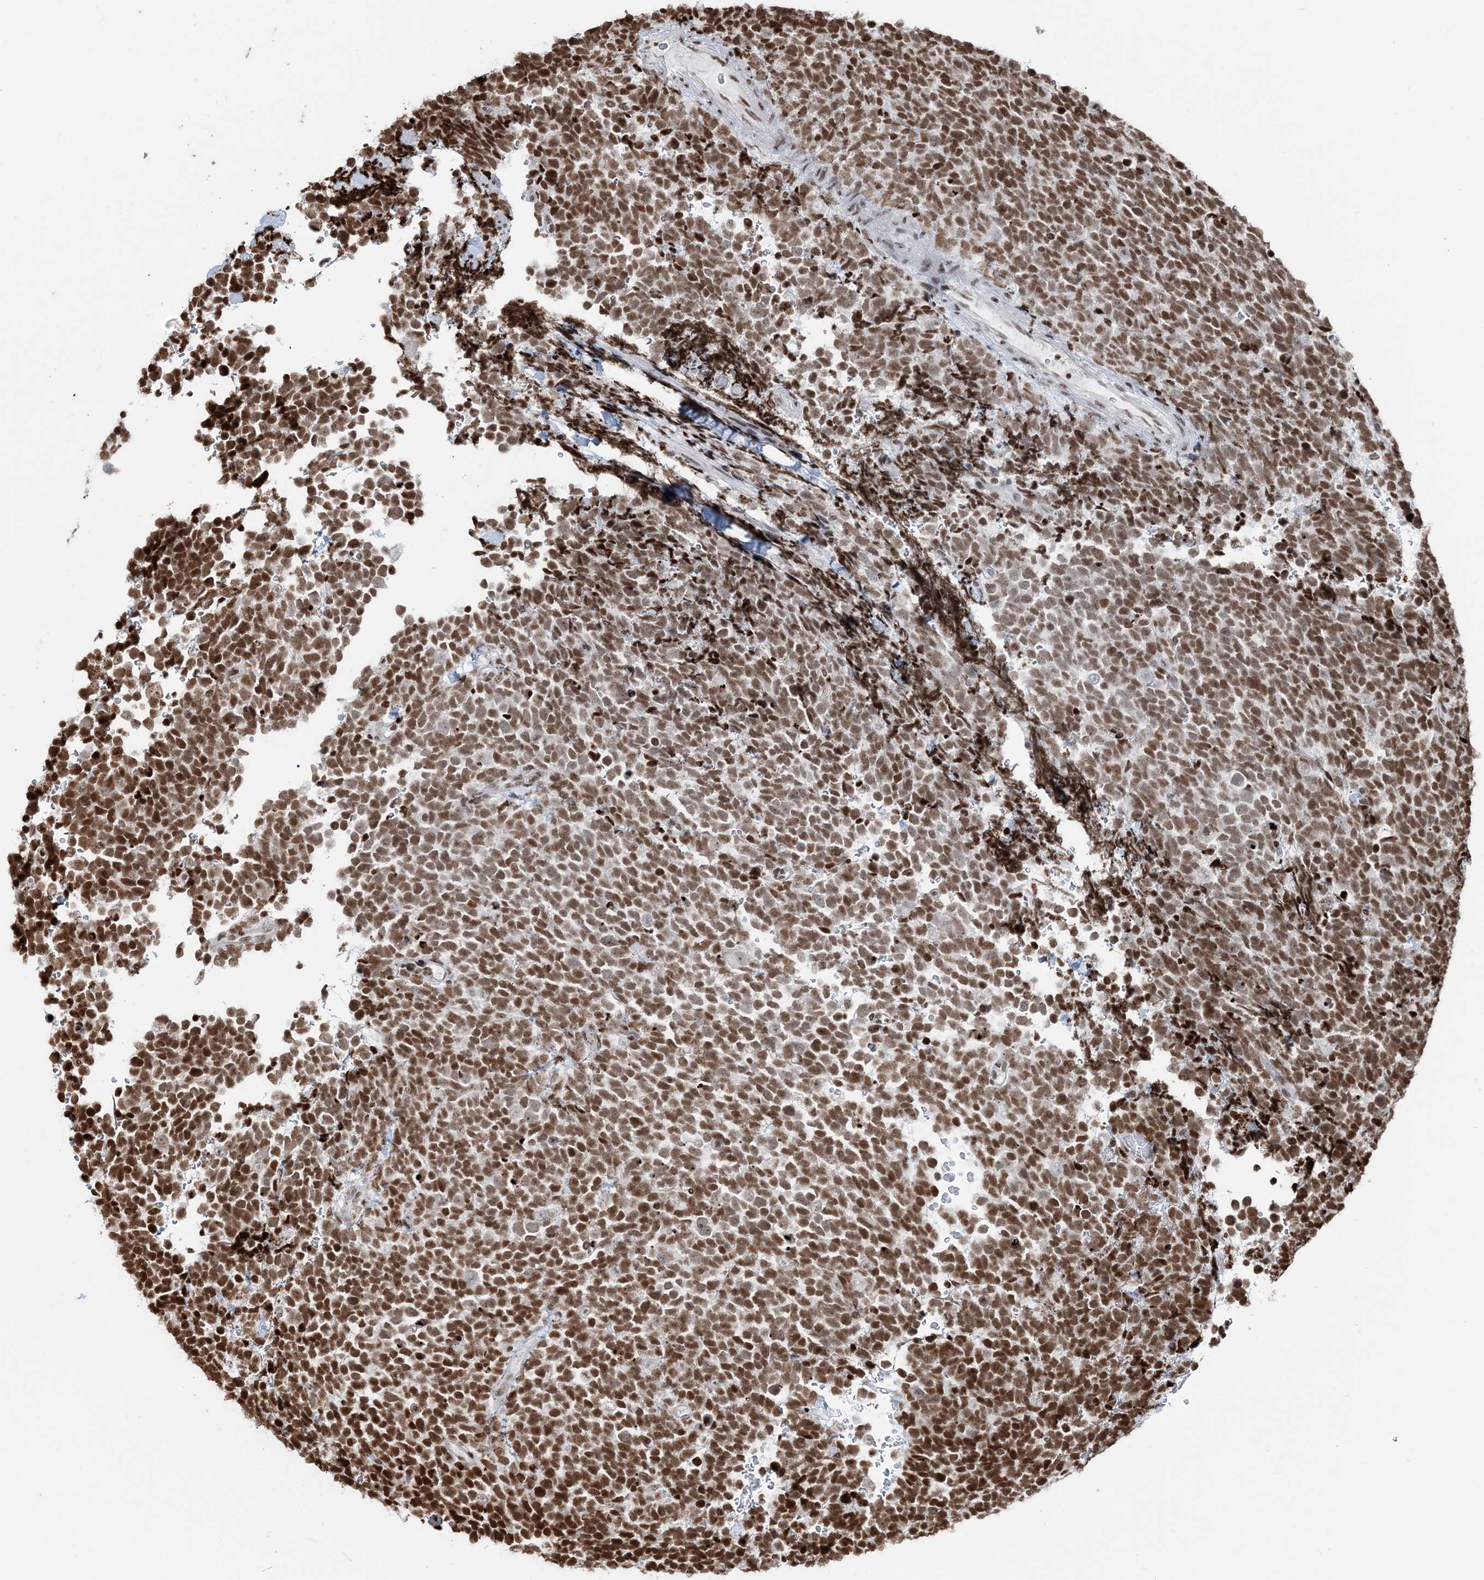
{"staining": {"intensity": "moderate", "quantity": ">75%", "location": "nuclear"}, "tissue": "urothelial cancer", "cell_type": "Tumor cells", "image_type": "cancer", "snomed": [{"axis": "morphology", "description": "Urothelial carcinoma, High grade"}, {"axis": "topography", "description": "Urinary bladder"}], "caption": "Protein staining exhibits moderate nuclear expression in approximately >75% of tumor cells in urothelial cancer.", "gene": "H3-3B", "patient": {"sex": "female", "age": 82}}